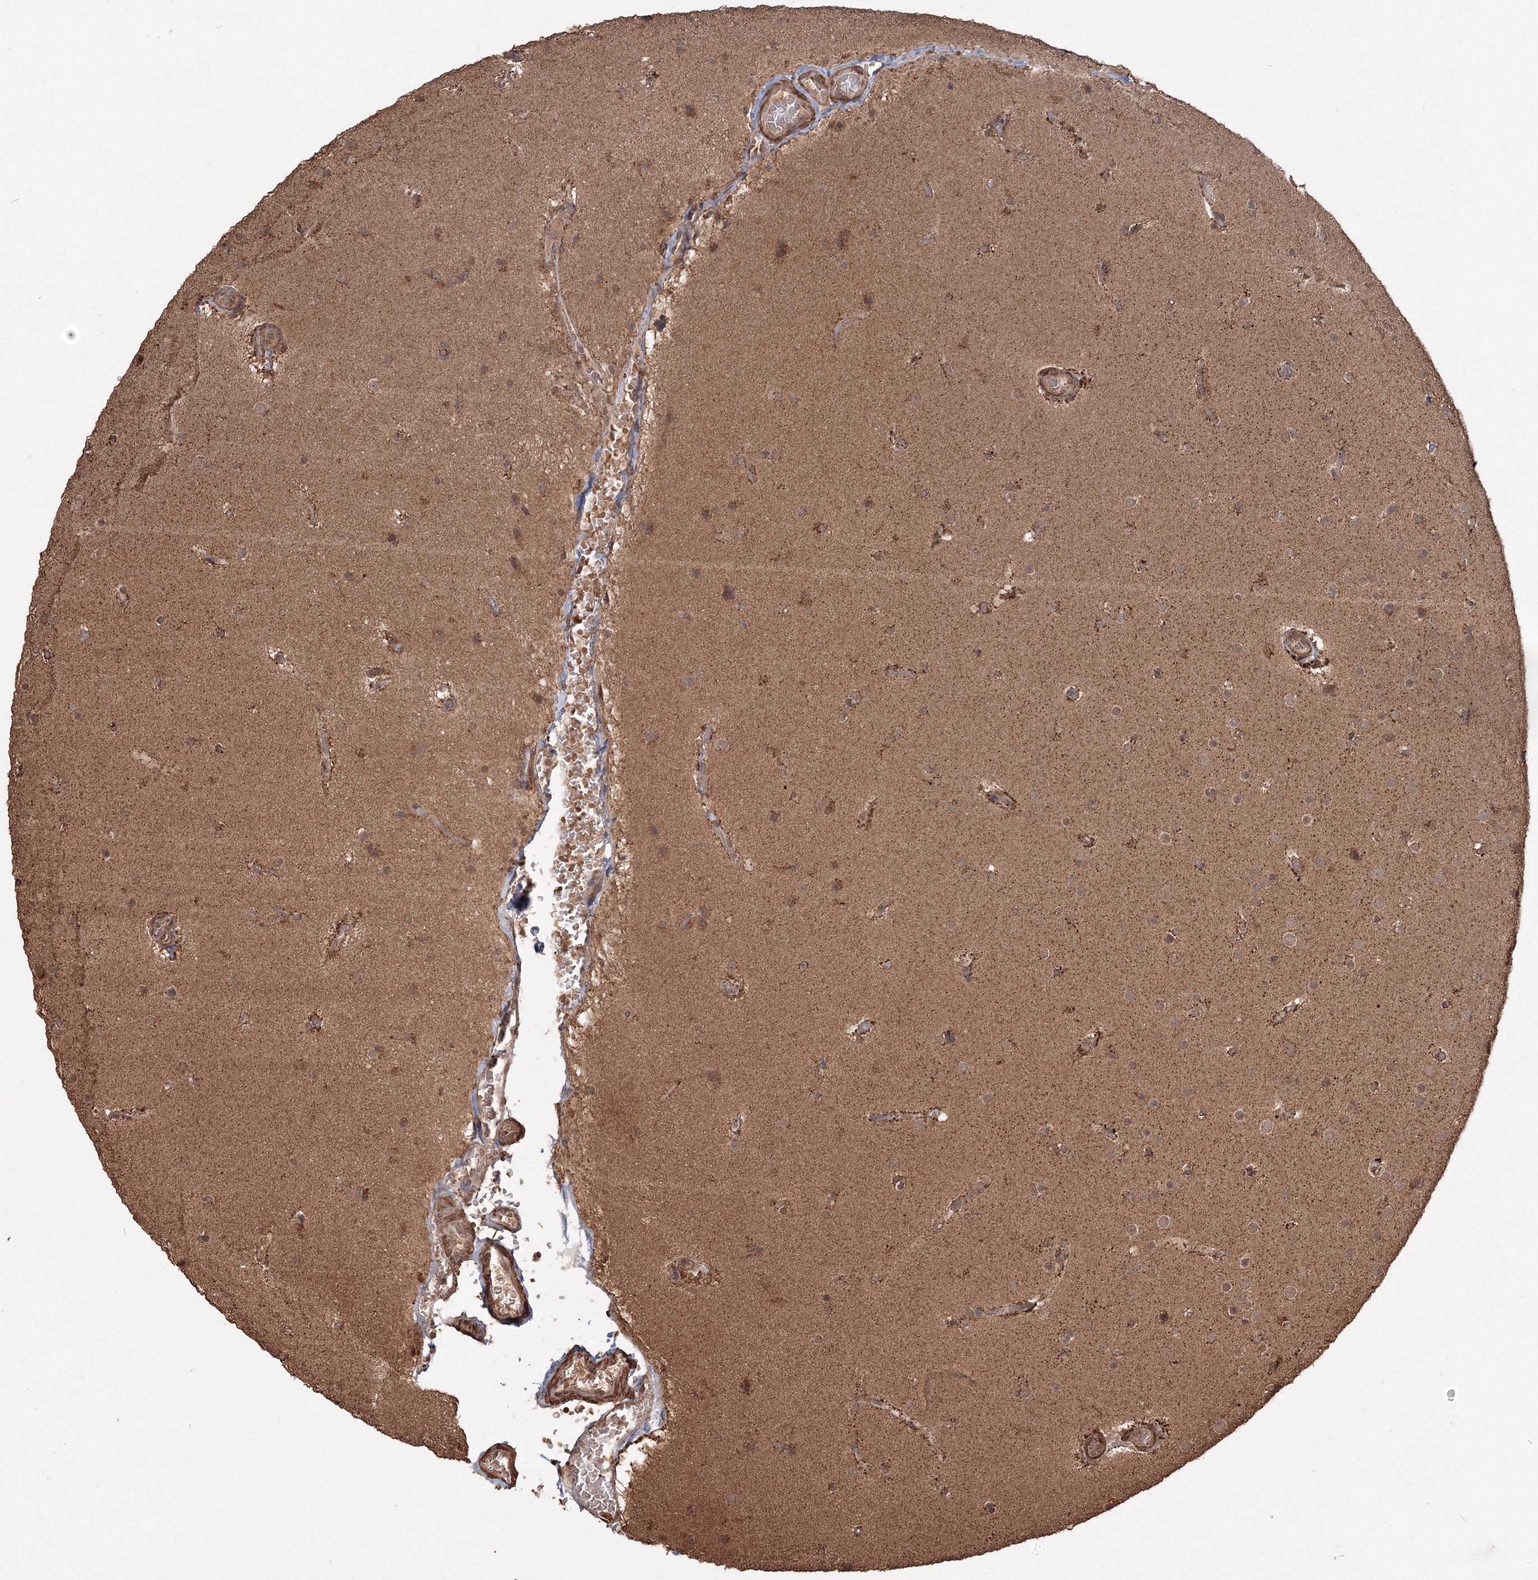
{"staining": {"intensity": "moderate", "quantity": "25%-75%", "location": "cytoplasmic/membranous"}, "tissue": "glioma", "cell_type": "Tumor cells", "image_type": "cancer", "snomed": [{"axis": "morphology", "description": "Glioma, malignant, High grade"}, {"axis": "topography", "description": "Cerebral cortex"}], "caption": "Malignant glioma (high-grade) stained with a protein marker displays moderate staining in tumor cells.", "gene": "CCDC122", "patient": {"sex": "female", "age": 36}}